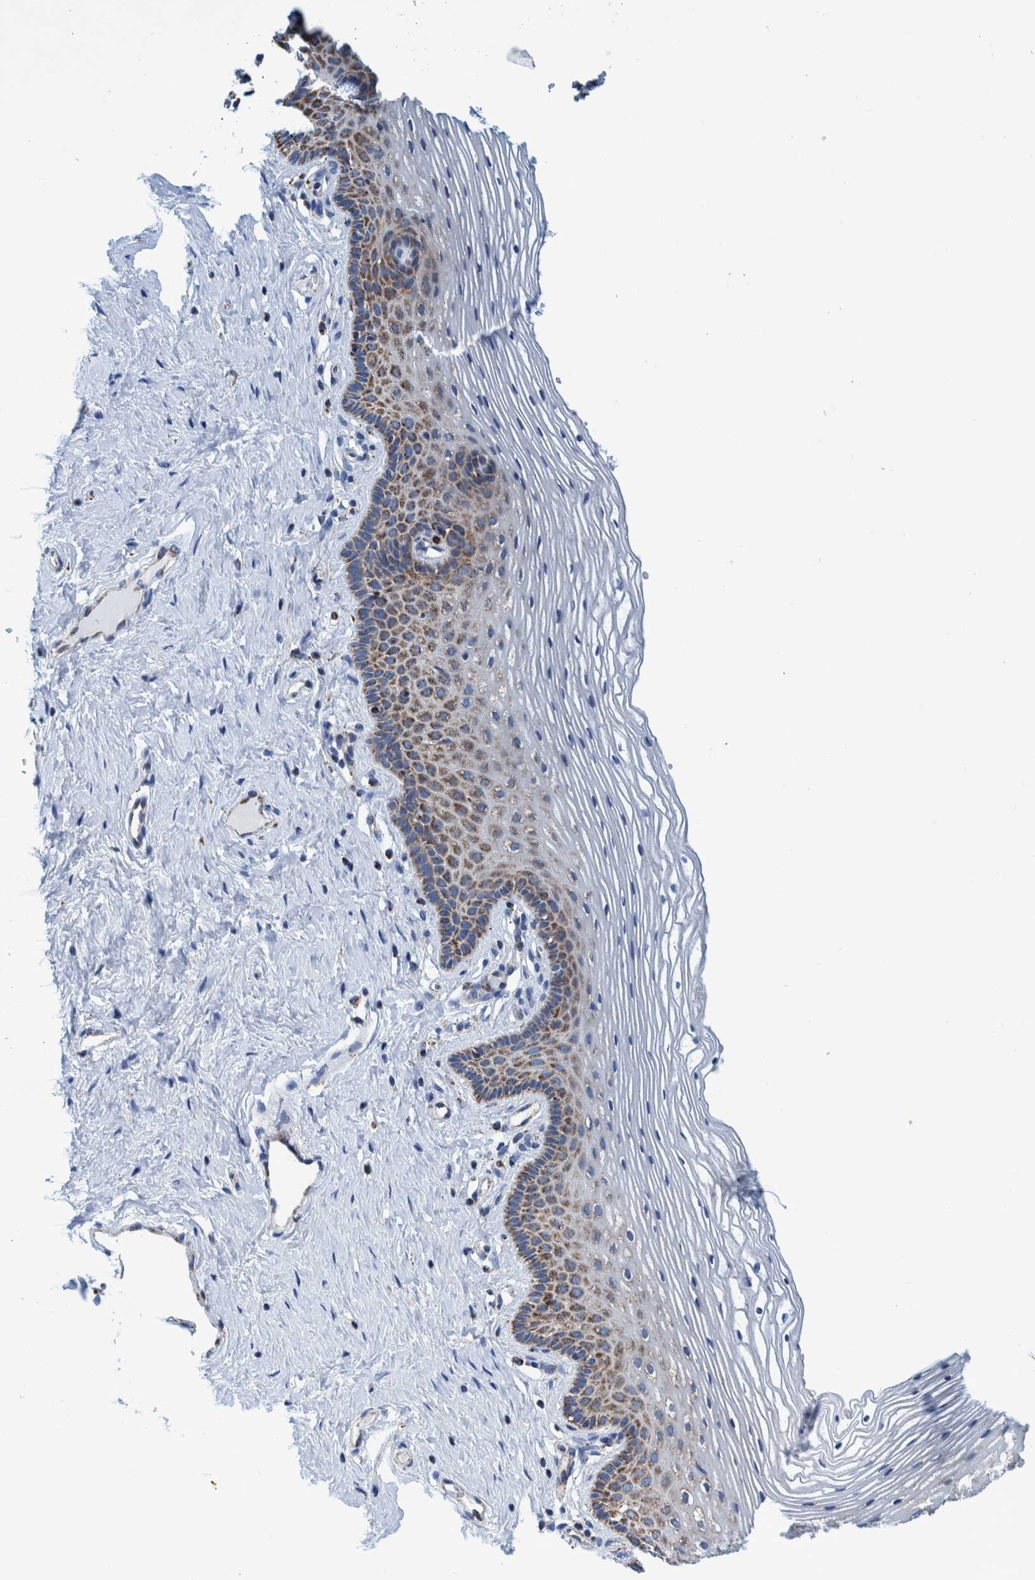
{"staining": {"intensity": "moderate", "quantity": "<25%", "location": "cytoplasmic/membranous"}, "tissue": "vagina", "cell_type": "Squamous epithelial cells", "image_type": "normal", "snomed": [{"axis": "morphology", "description": "Normal tissue, NOS"}, {"axis": "topography", "description": "Vagina"}], "caption": "Protein expression by IHC shows moderate cytoplasmic/membranous positivity in about <25% of squamous epithelial cells in normal vagina. Immunohistochemistry stains the protein of interest in brown and the nuclei are stained blue.", "gene": "BZW2", "patient": {"sex": "female", "age": 32}}